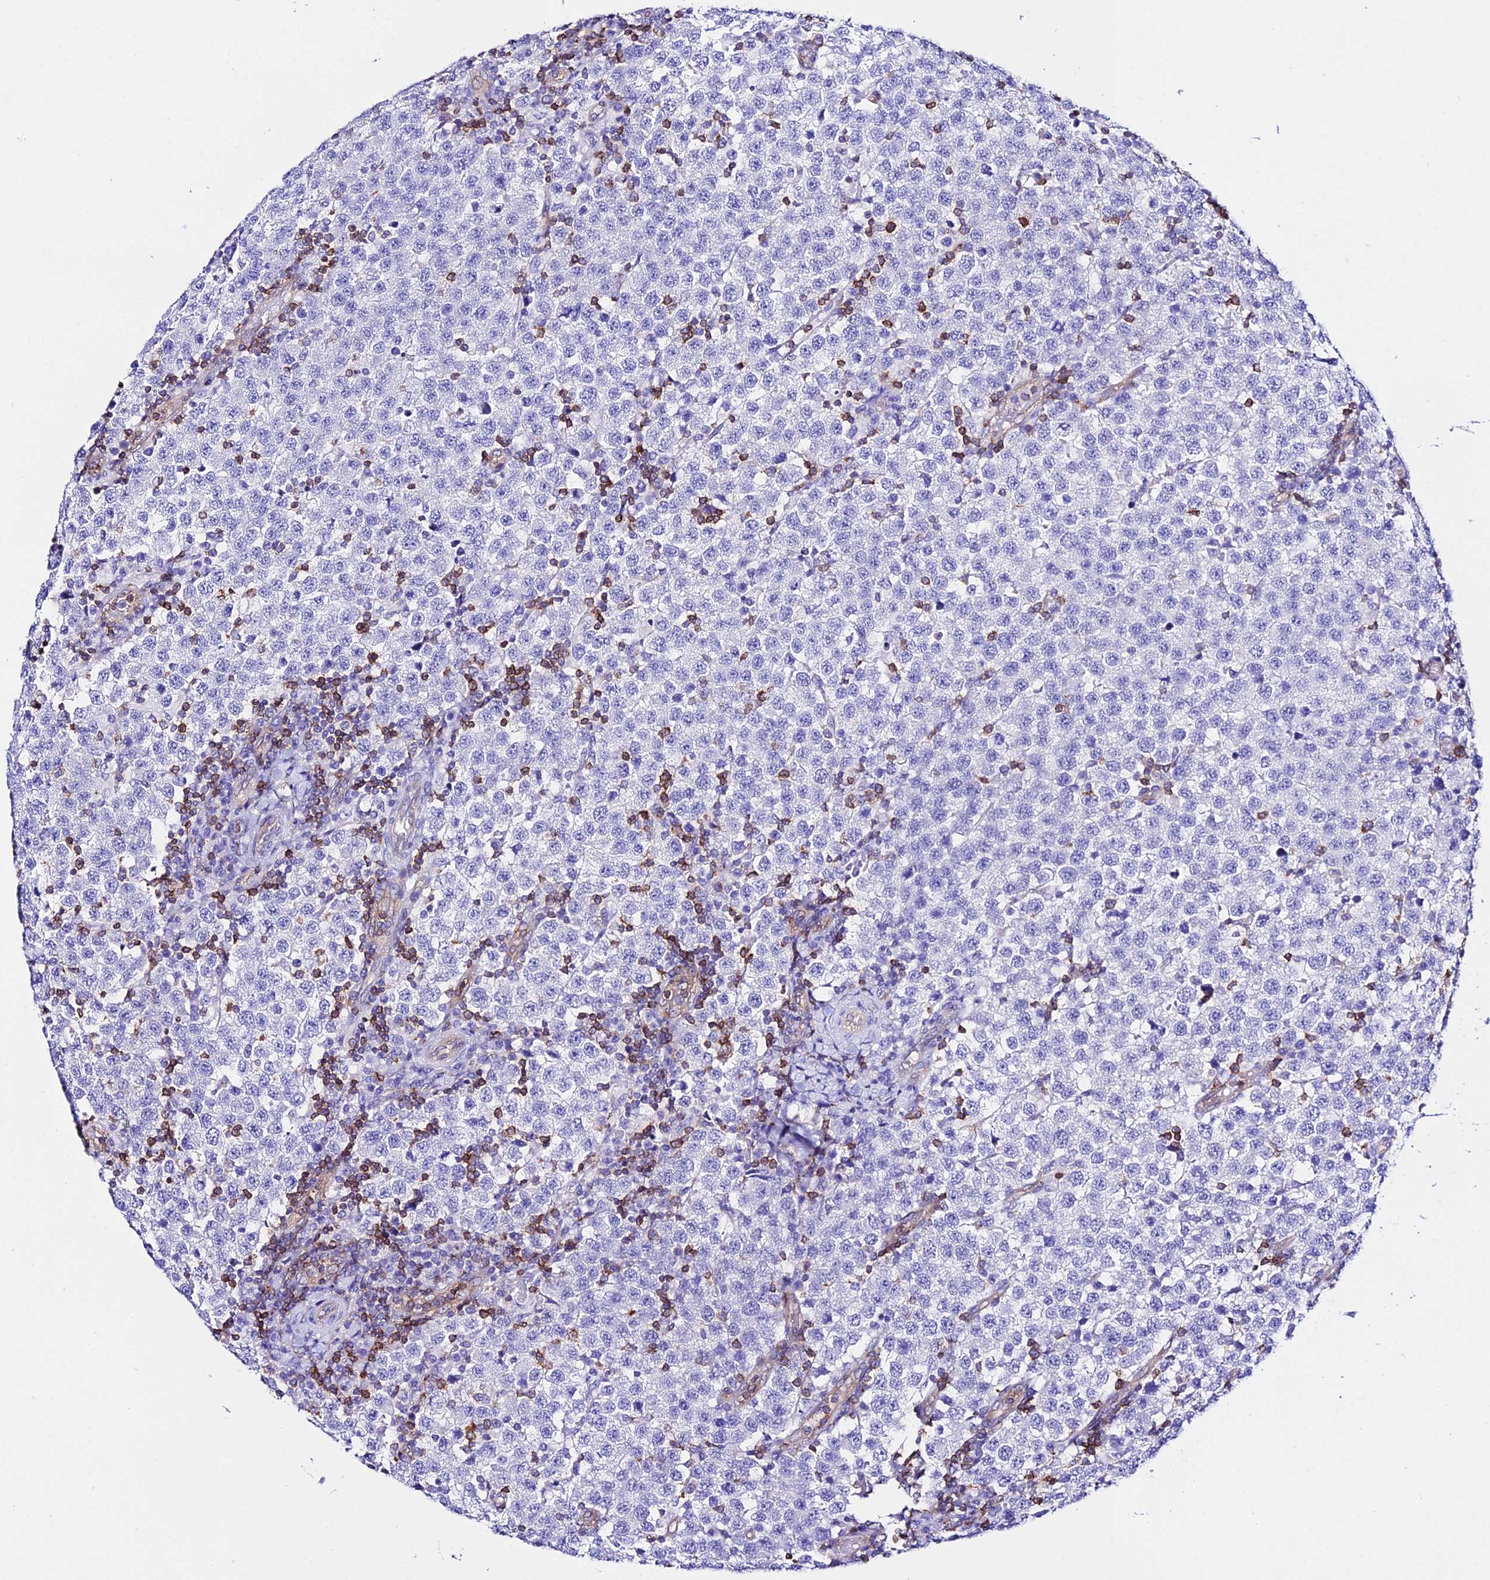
{"staining": {"intensity": "negative", "quantity": "none", "location": "none"}, "tissue": "testis cancer", "cell_type": "Tumor cells", "image_type": "cancer", "snomed": [{"axis": "morphology", "description": "Seminoma, NOS"}, {"axis": "topography", "description": "Testis"}], "caption": "This is an immunohistochemistry micrograph of human testis cancer. There is no staining in tumor cells.", "gene": "S100A16", "patient": {"sex": "male", "age": 34}}